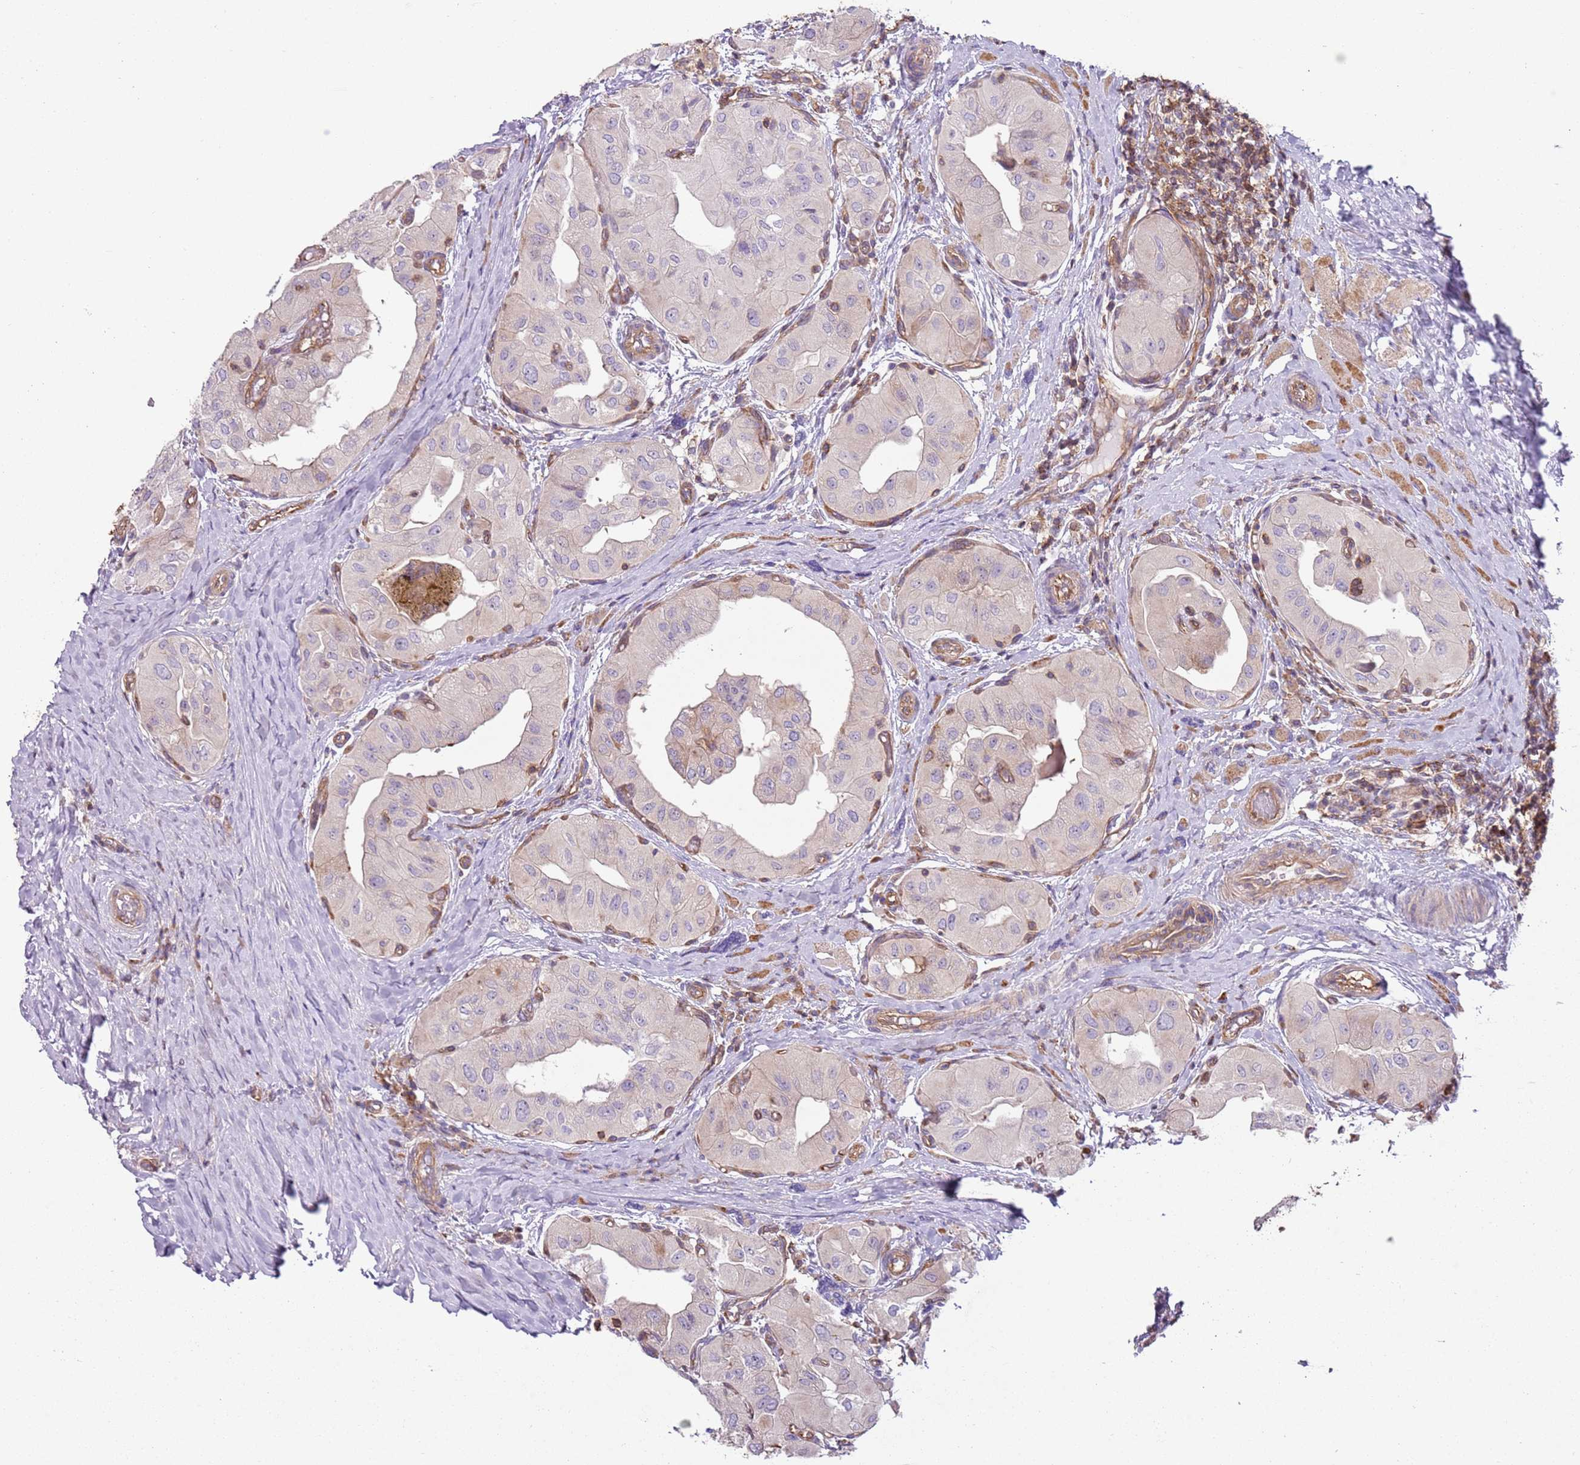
{"staining": {"intensity": "negative", "quantity": "none", "location": "none"}, "tissue": "thyroid cancer", "cell_type": "Tumor cells", "image_type": "cancer", "snomed": [{"axis": "morphology", "description": "Papillary adenocarcinoma, NOS"}, {"axis": "topography", "description": "Thyroid gland"}], "caption": "Immunohistochemistry (IHC) photomicrograph of human thyroid papillary adenocarcinoma stained for a protein (brown), which demonstrates no expression in tumor cells.", "gene": "GNAI3", "patient": {"sex": "female", "age": 59}}